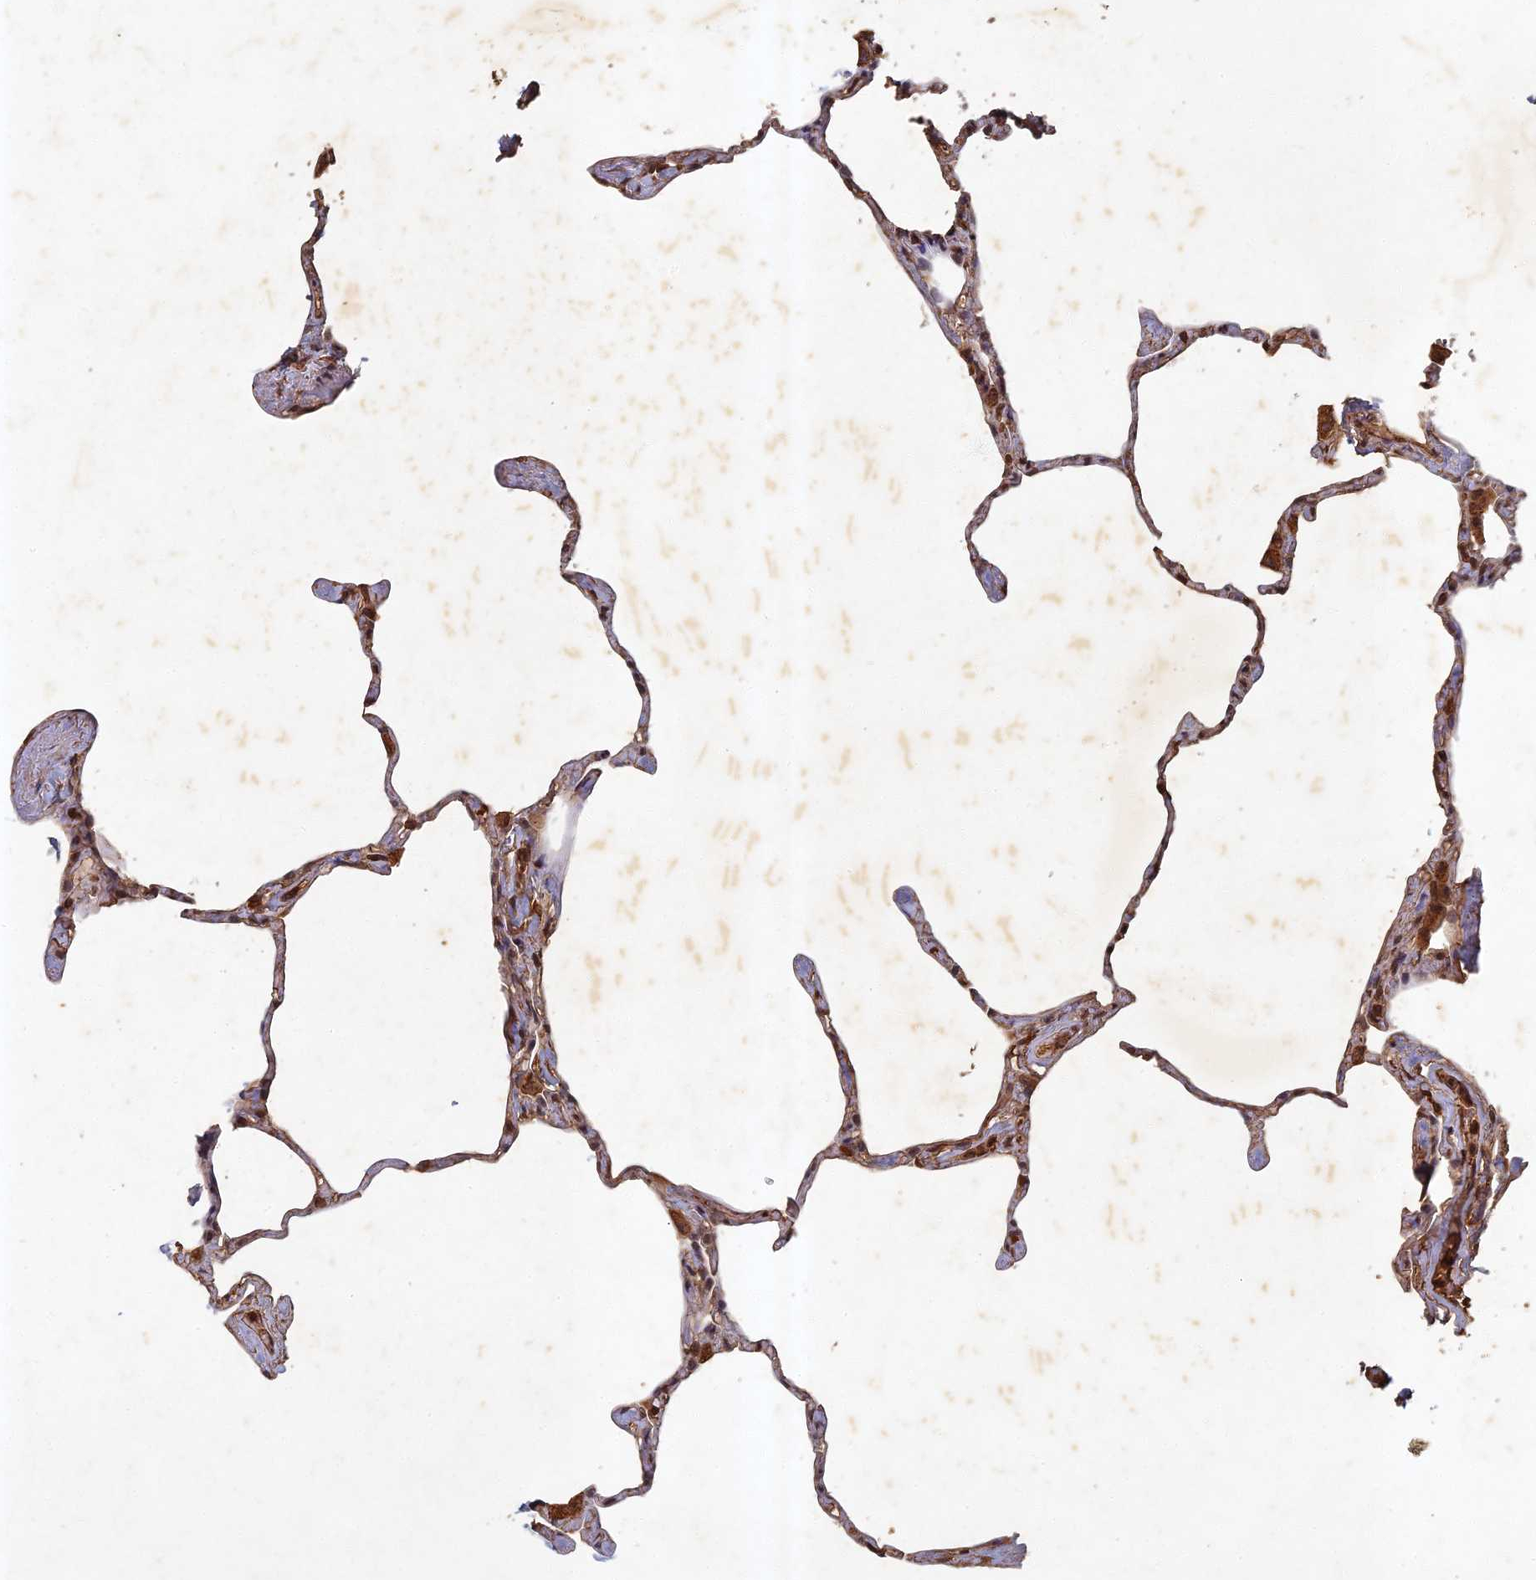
{"staining": {"intensity": "moderate", "quantity": "25%-75%", "location": "nuclear"}, "tissue": "lung", "cell_type": "Alveolar cells", "image_type": "normal", "snomed": [{"axis": "morphology", "description": "Normal tissue, NOS"}, {"axis": "topography", "description": "Lung"}], "caption": "Lung stained with DAB immunohistochemistry (IHC) shows medium levels of moderate nuclear expression in about 25%-75% of alveolar cells. Ihc stains the protein in brown and the nuclei are stained blue.", "gene": "ABCB10", "patient": {"sex": "male", "age": 65}}